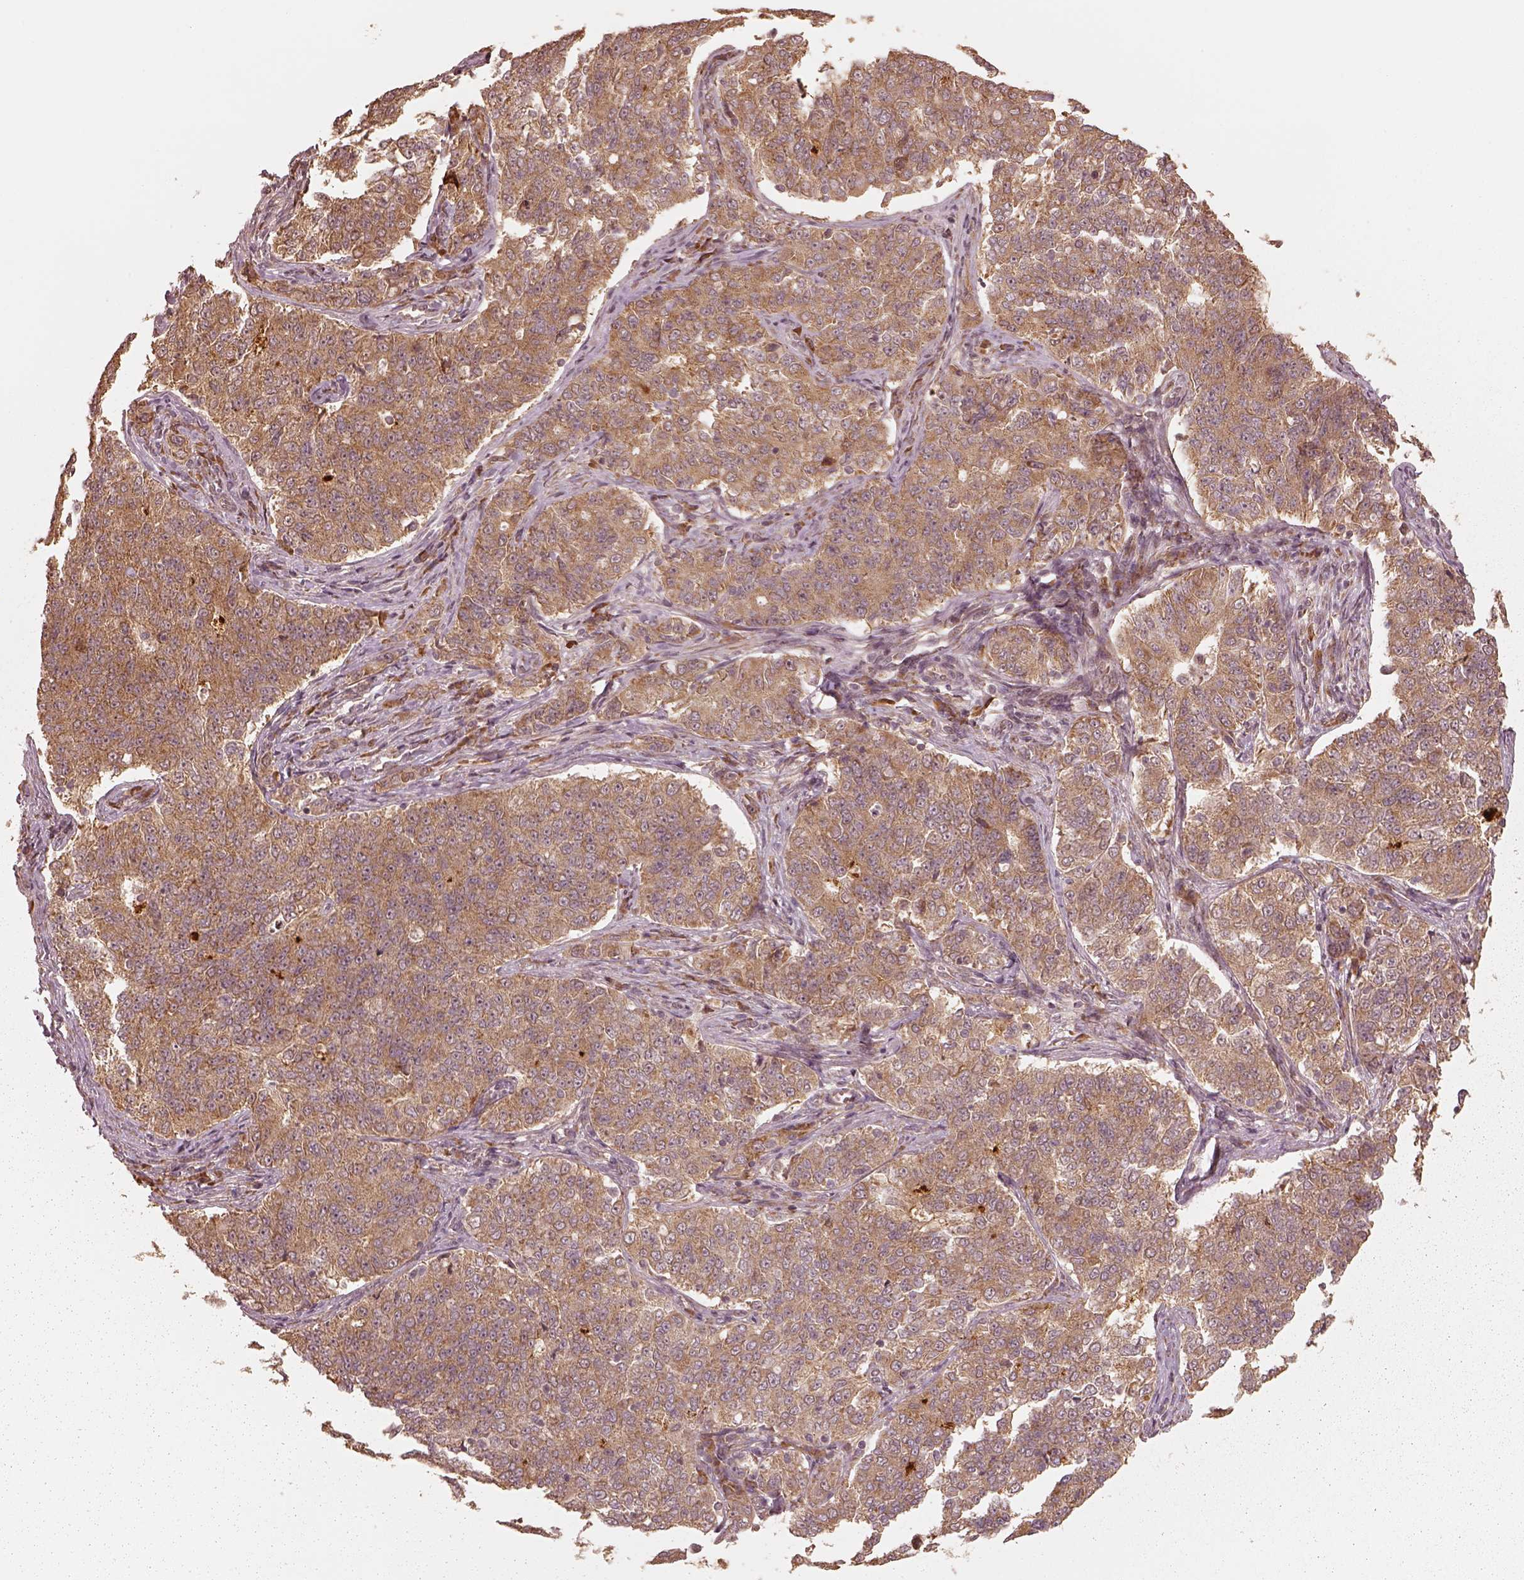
{"staining": {"intensity": "moderate", "quantity": ">75%", "location": "cytoplasmic/membranous"}, "tissue": "endometrial cancer", "cell_type": "Tumor cells", "image_type": "cancer", "snomed": [{"axis": "morphology", "description": "Adenocarcinoma, NOS"}, {"axis": "topography", "description": "Endometrium"}], "caption": "Immunohistochemical staining of human endometrial cancer demonstrates medium levels of moderate cytoplasmic/membranous protein staining in about >75% of tumor cells. The staining was performed using DAB (3,3'-diaminobenzidine), with brown indicating positive protein expression. Nuclei are stained blue with hematoxylin.", "gene": "DNAJC25", "patient": {"sex": "female", "age": 43}}